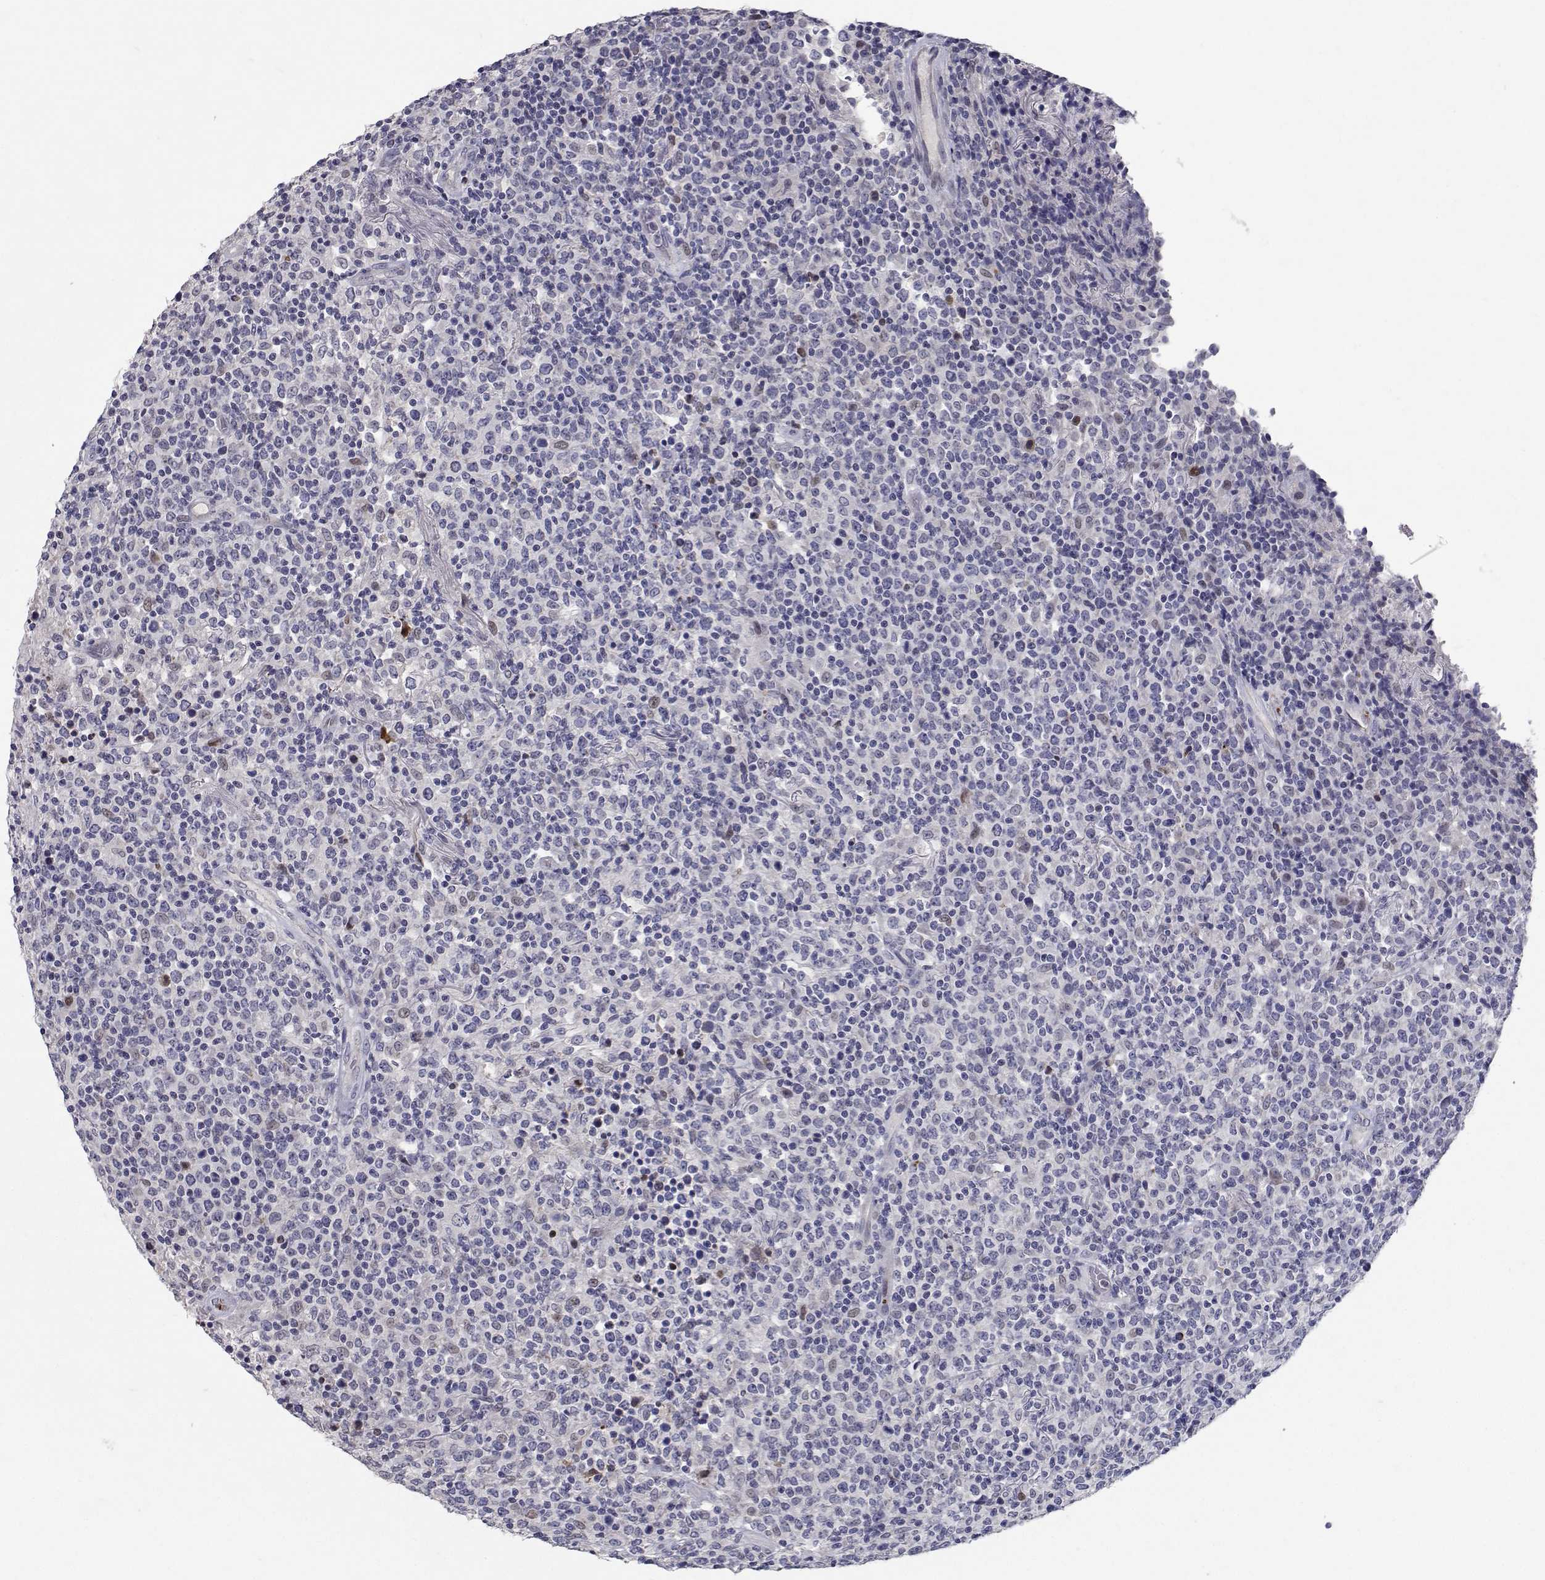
{"staining": {"intensity": "negative", "quantity": "none", "location": "none"}, "tissue": "lymphoma", "cell_type": "Tumor cells", "image_type": "cancer", "snomed": [{"axis": "morphology", "description": "Malignant lymphoma, non-Hodgkin's type, High grade"}, {"axis": "topography", "description": "Lung"}], "caption": "A histopathology image of human lymphoma is negative for staining in tumor cells. (Stains: DAB (3,3'-diaminobenzidine) IHC with hematoxylin counter stain, Microscopy: brightfield microscopy at high magnification).", "gene": "RBPJL", "patient": {"sex": "male", "age": 79}}